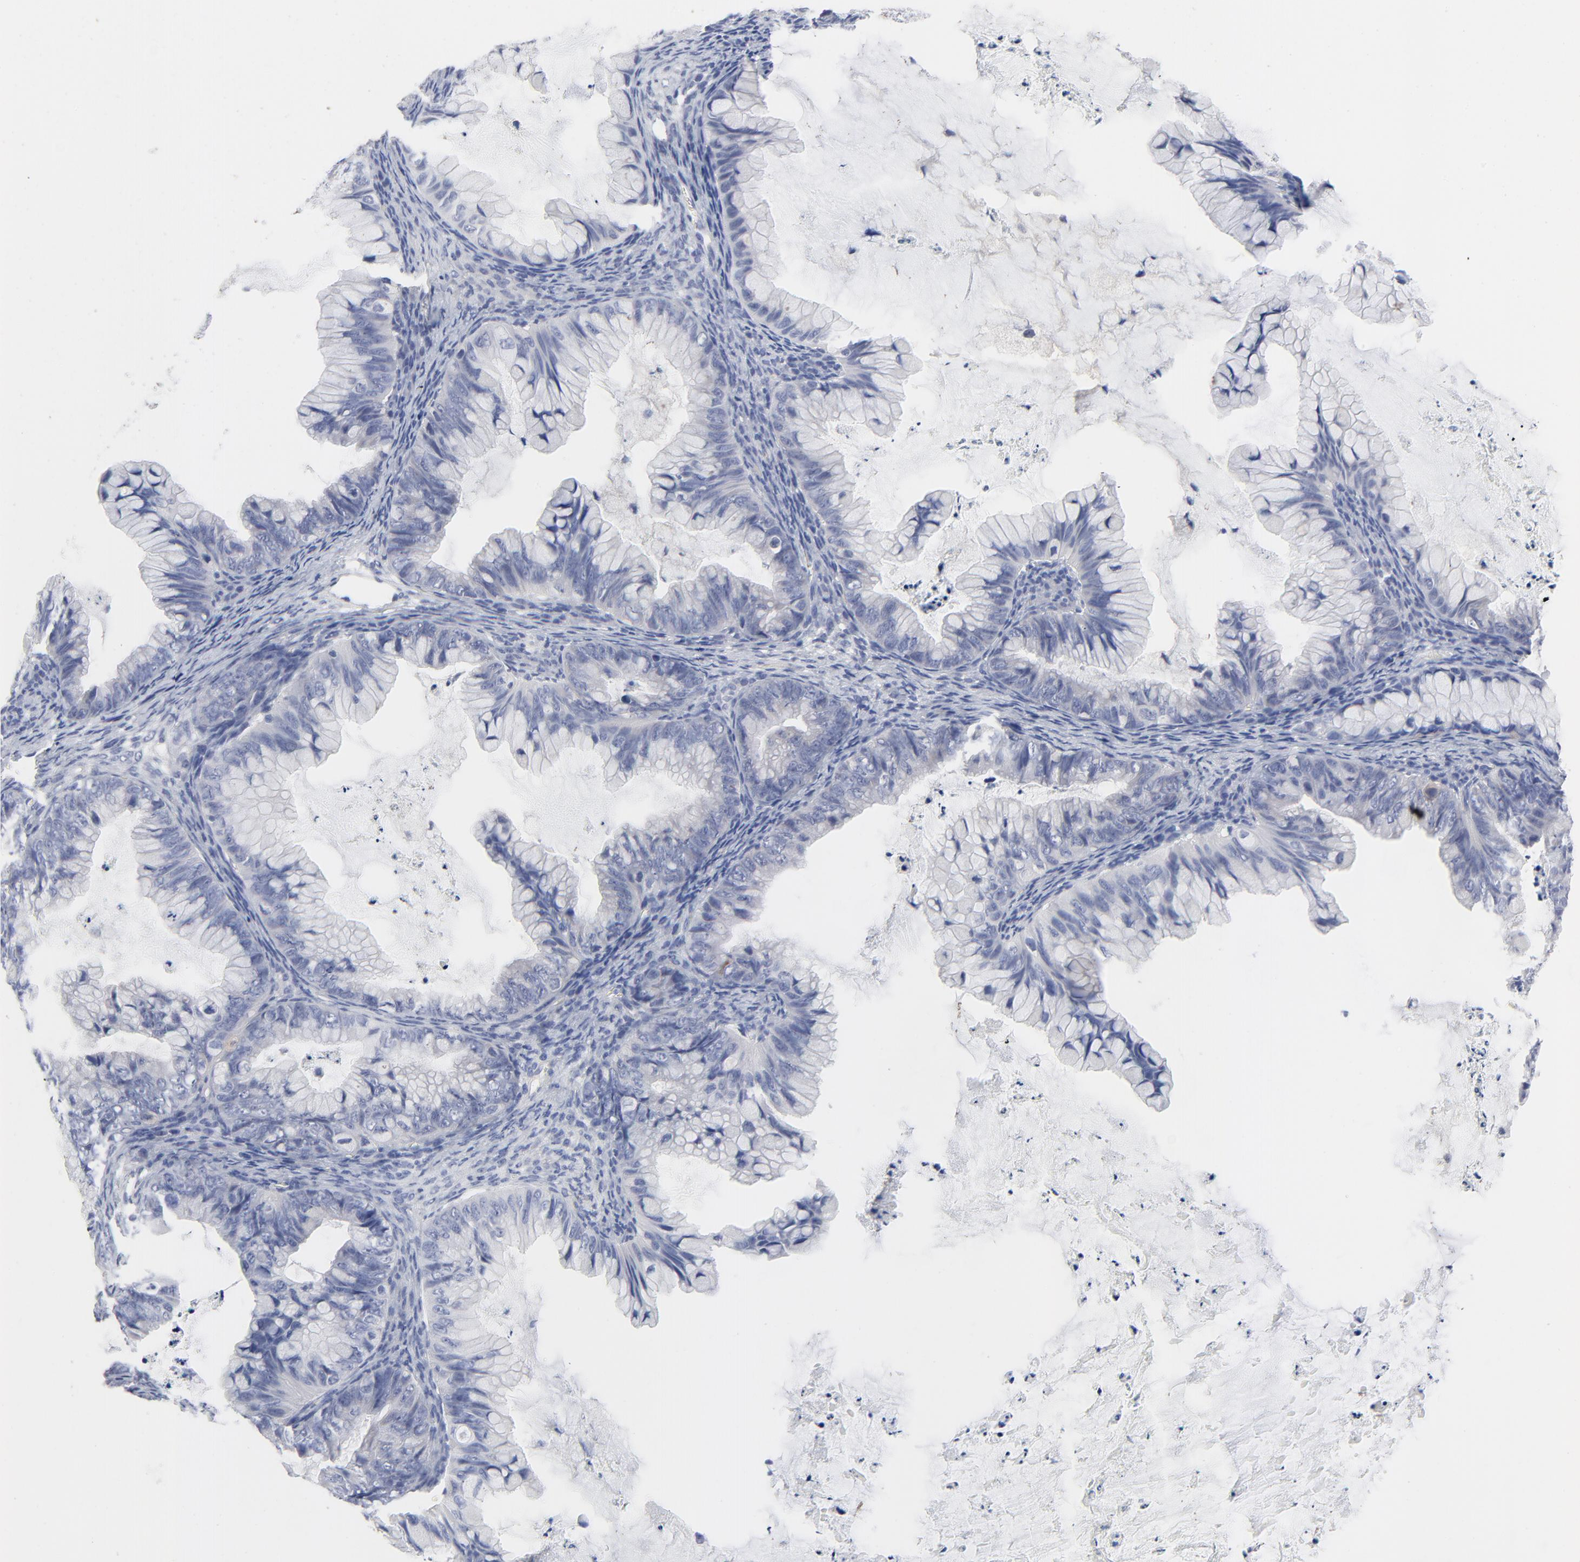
{"staining": {"intensity": "negative", "quantity": "none", "location": "none"}, "tissue": "ovarian cancer", "cell_type": "Tumor cells", "image_type": "cancer", "snomed": [{"axis": "morphology", "description": "Cystadenocarcinoma, mucinous, NOS"}, {"axis": "topography", "description": "Ovary"}], "caption": "This is an IHC photomicrograph of ovarian cancer (mucinous cystadenocarcinoma). There is no positivity in tumor cells.", "gene": "CLEC4G", "patient": {"sex": "female", "age": 36}}